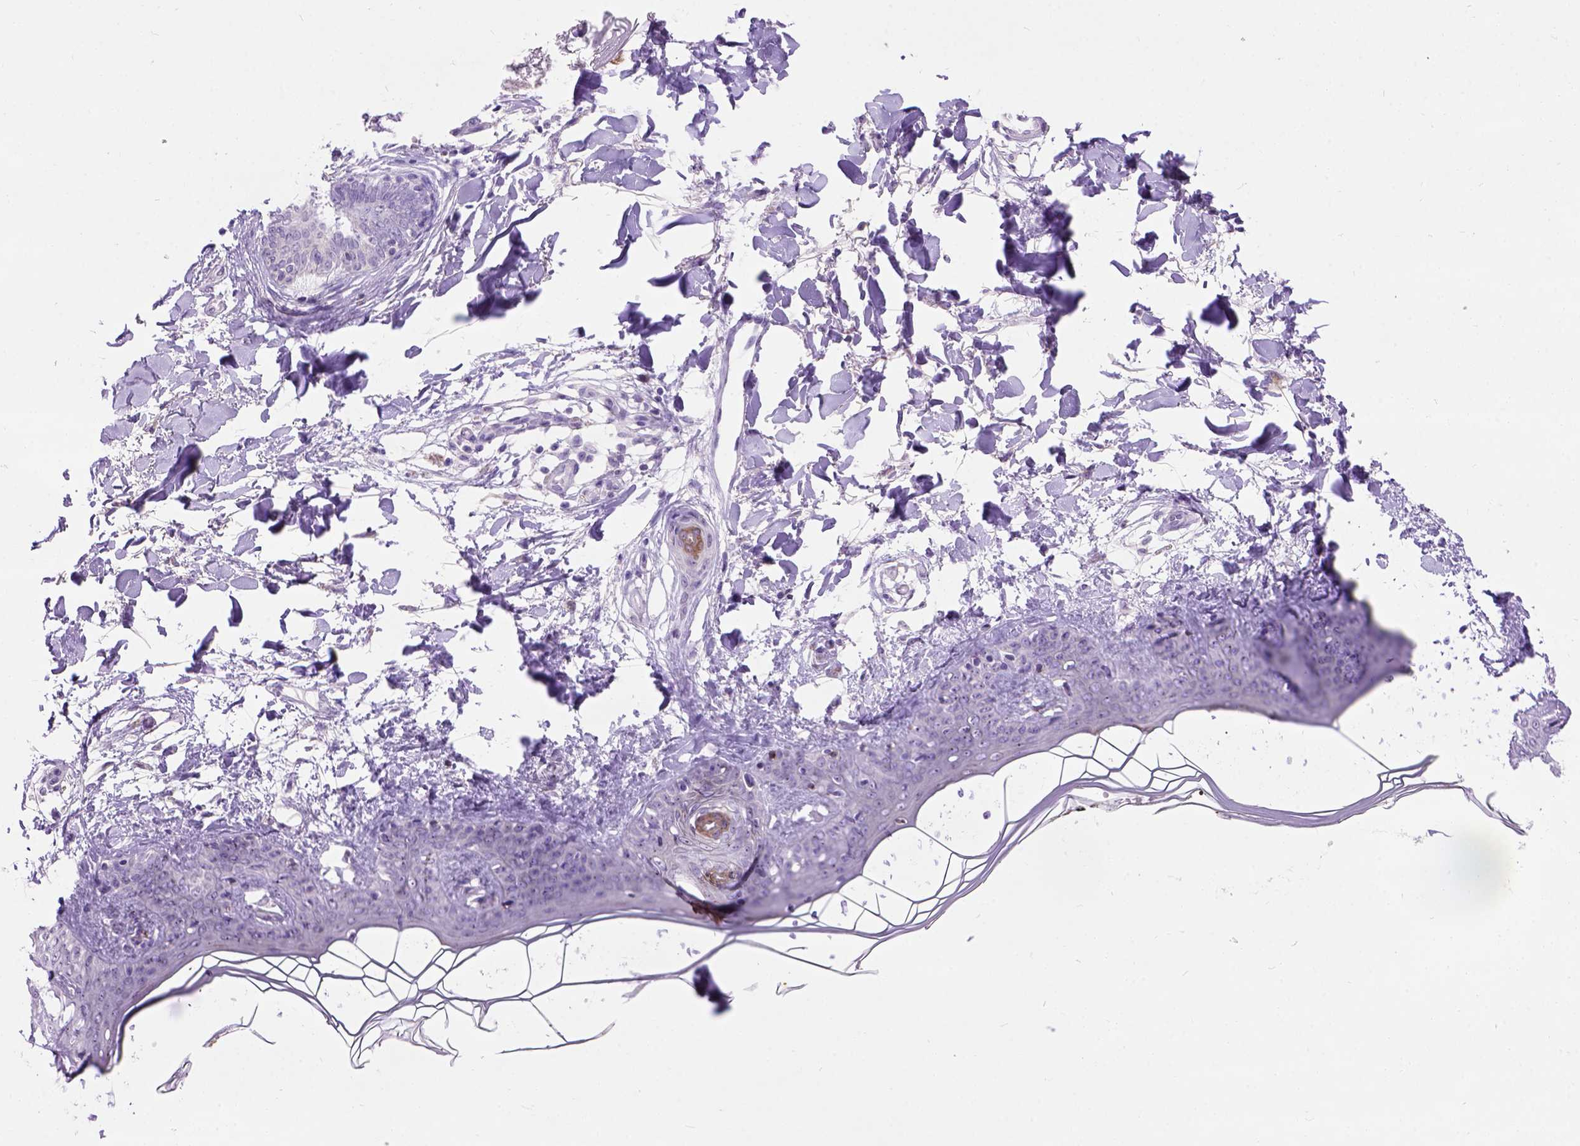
{"staining": {"intensity": "negative", "quantity": "none", "location": "none"}, "tissue": "skin", "cell_type": "Fibroblasts", "image_type": "normal", "snomed": [{"axis": "morphology", "description": "Normal tissue, NOS"}, {"axis": "topography", "description": "Skin"}], "caption": "Fibroblasts show no significant expression in unremarkable skin.", "gene": "MAPT", "patient": {"sex": "female", "age": 34}}